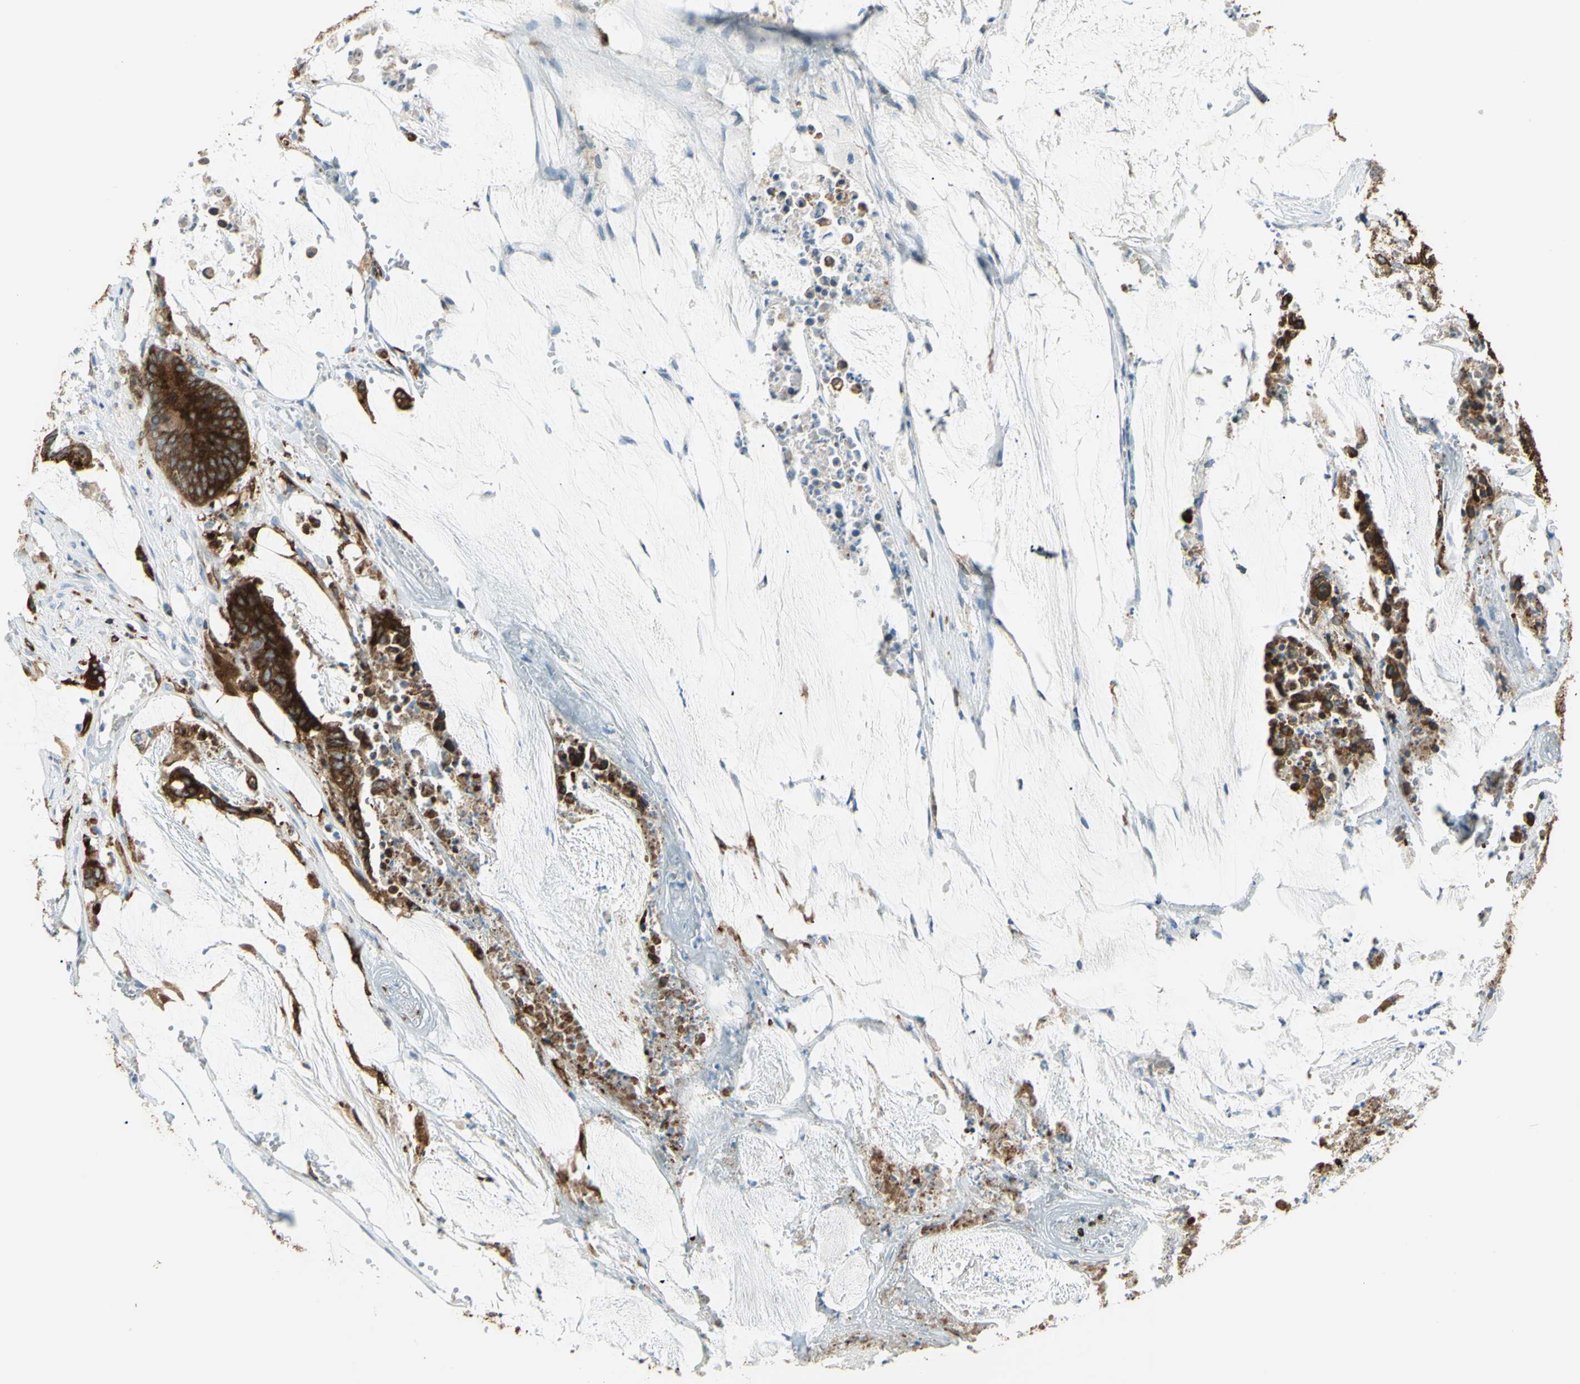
{"staining": {"intensity": "strong", "quantity": ">75%", "location": "cytoplasmic/membranous"}, "tissue": "colorectal cancer", "cell_type": "Tumor cells", "image_type": "cancer", "snomed": [{"axis": "morphology", "description": "Adenocarcinoma, NOS"}, {"axis": "topography", "description": "Rectum"}], "caption": "Immunohistochemistry (IHC) (DAB (3,3'-diaminobenzidine)) staining of adenocarcinoma (colorectal) reveals strong cytoplasmic/membranous protein staining in about >75% of tumor cells.", "gene": "CD74", "patient": {"sex": "female", "age": 66}}